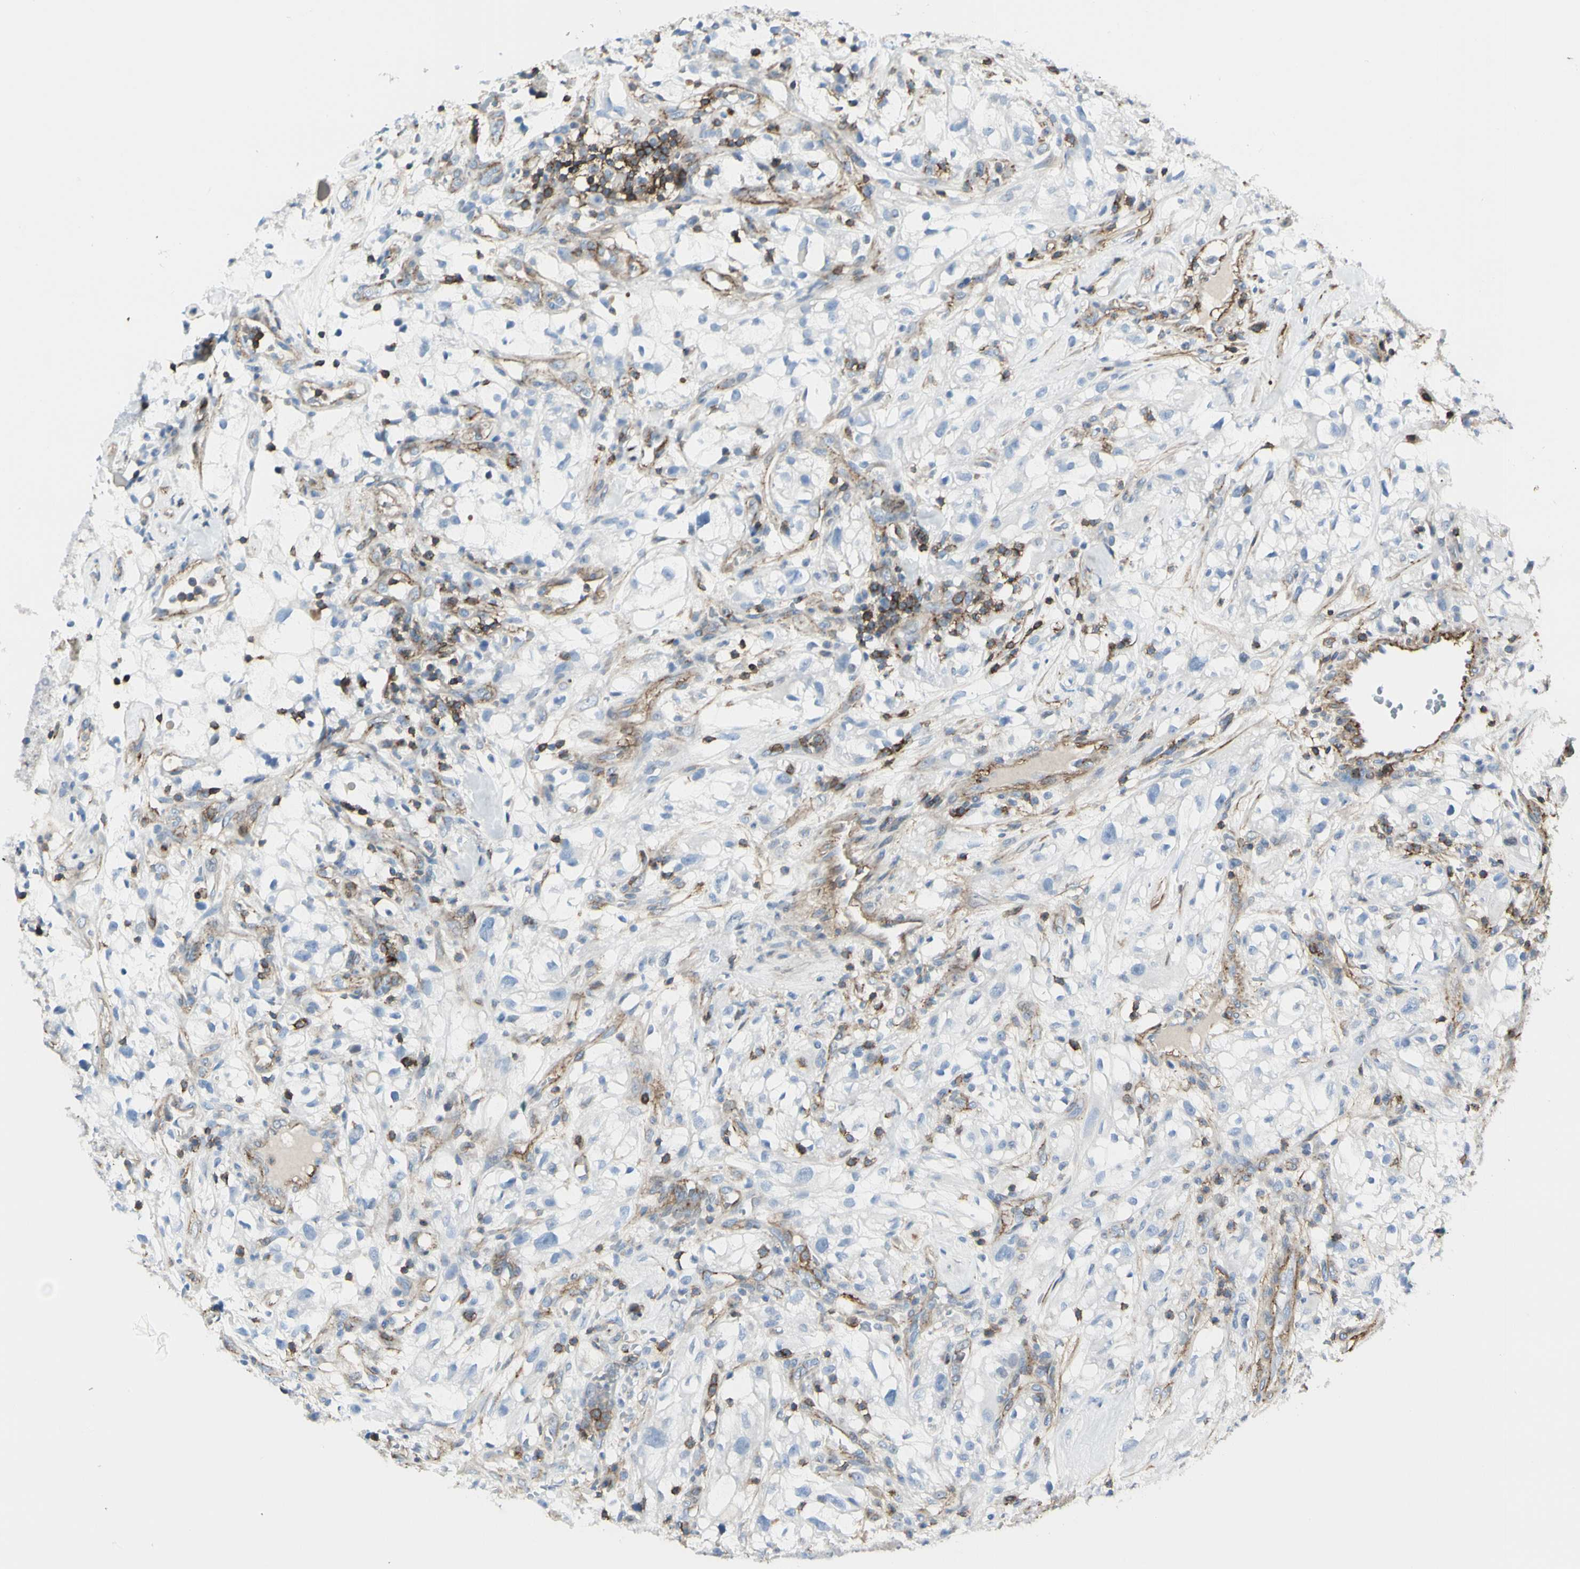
{"staining": {"intensity": "negative", "quantity": "none", "location": "none"}, "tissue": "renal cancer", "cell_type": "Tumor cells", "image_type": "cancer", "snomed": [{"axis": "morphology", "description": "Adenocarcinoma, NOS"}, {"axis": "topography", "description": "Kidney"}], "caption": "Immunohistochemistry image of human renal cancer stained for a protein (brown), which reveals no expression in tumor cells.", "gene": "CLEC2B", "patient": {"sex": "female", "age": 60}}